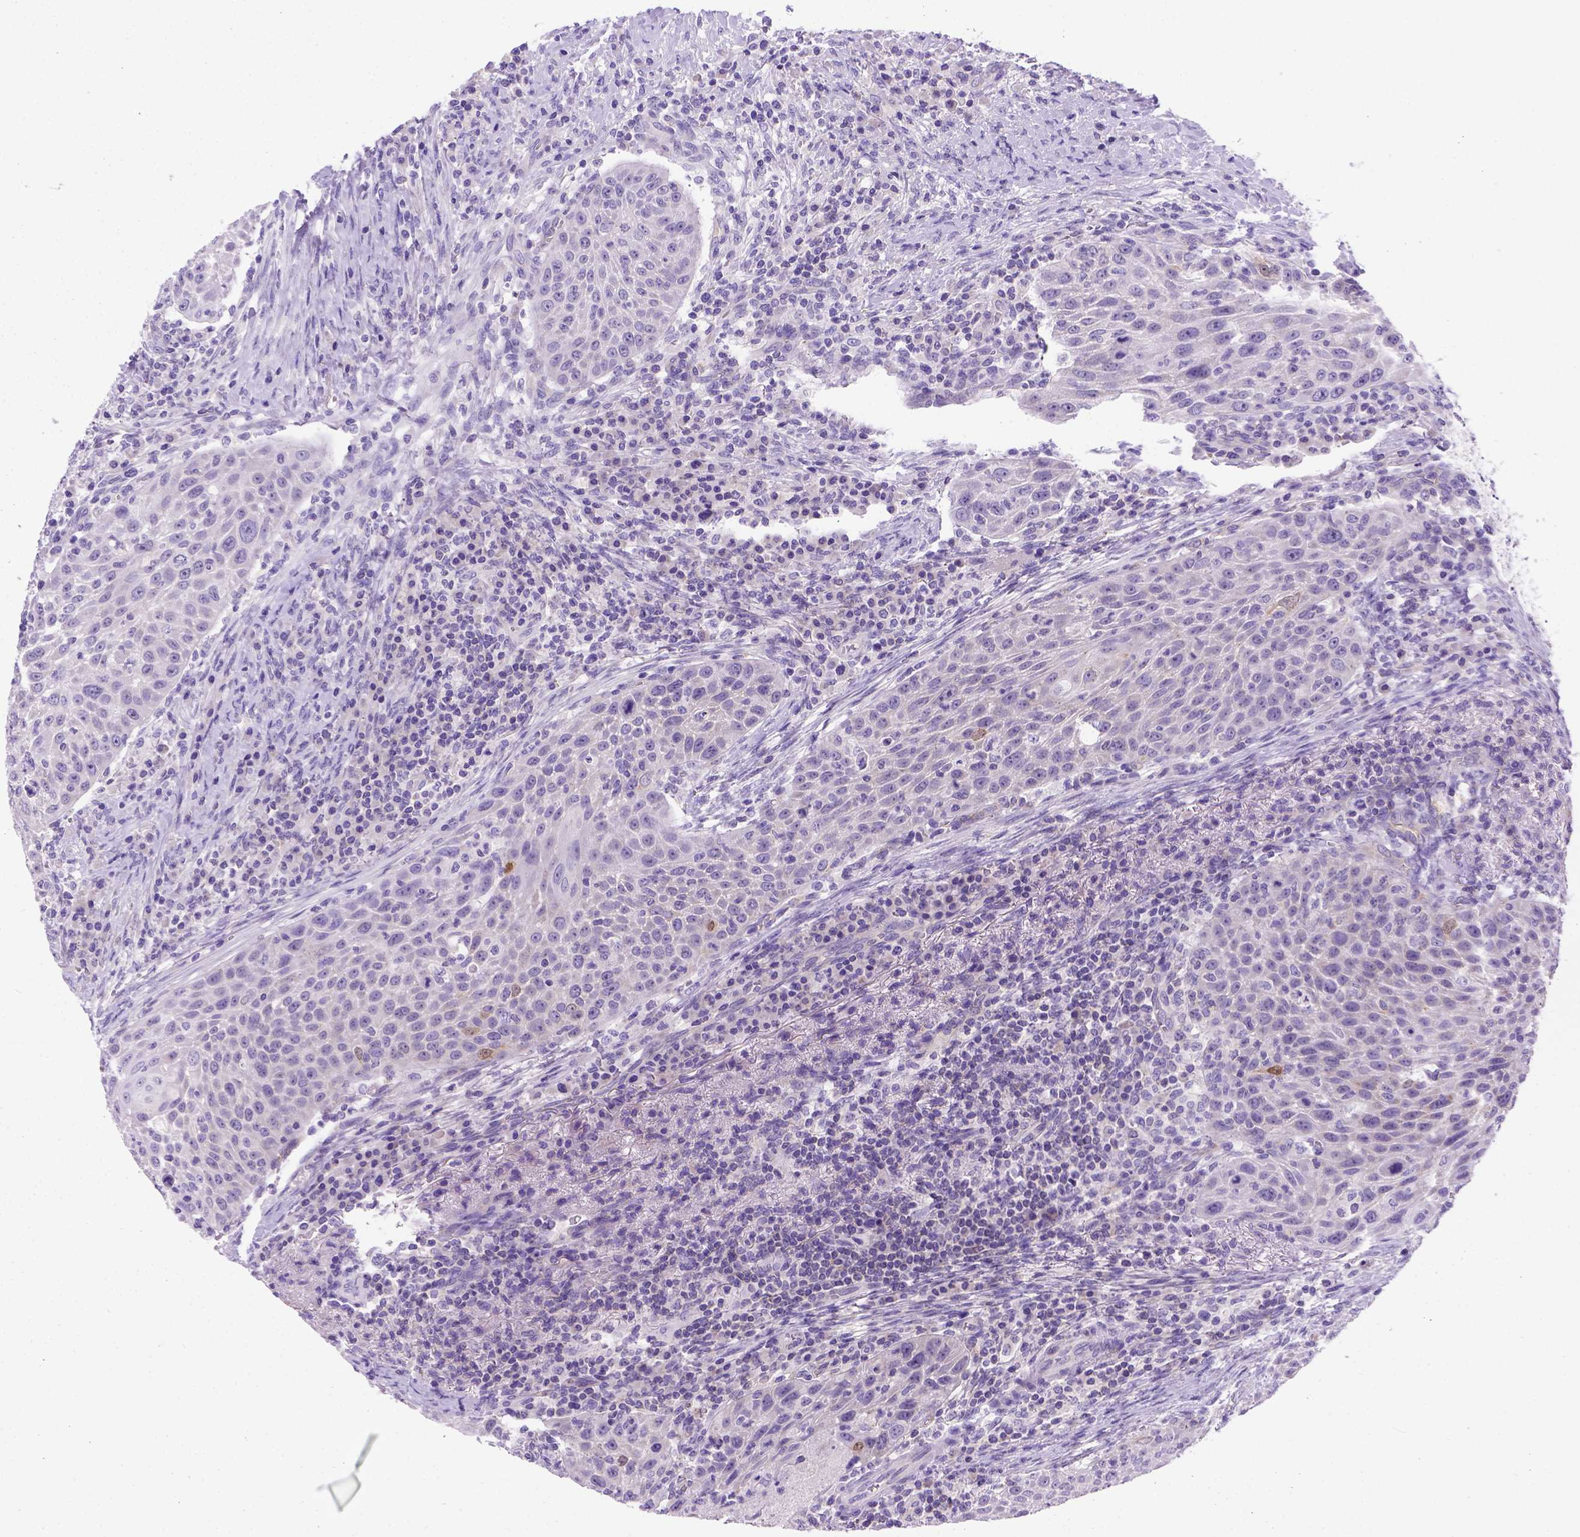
{"staining": {"intensity": "negative", "quantity": "none", "location": "none"}, "tissue": "head and neck cancer", "cell_type": "Tumor cells", "image_type": "cancer", "snomed": [{"axis": "morphology", "description": "Squamous cell carcinoma, NOS"}, {"axis": "topography", "description": "Head-Neck"}], "caption": "IHC micrograph of neoplastic tissue: head and neck squamous cell carcinoma stained with DAB demonstrates no significant protein positivity in tumor cells.", "gene": "FOXI1", "patient": {"sex": "male", "age": 69}}